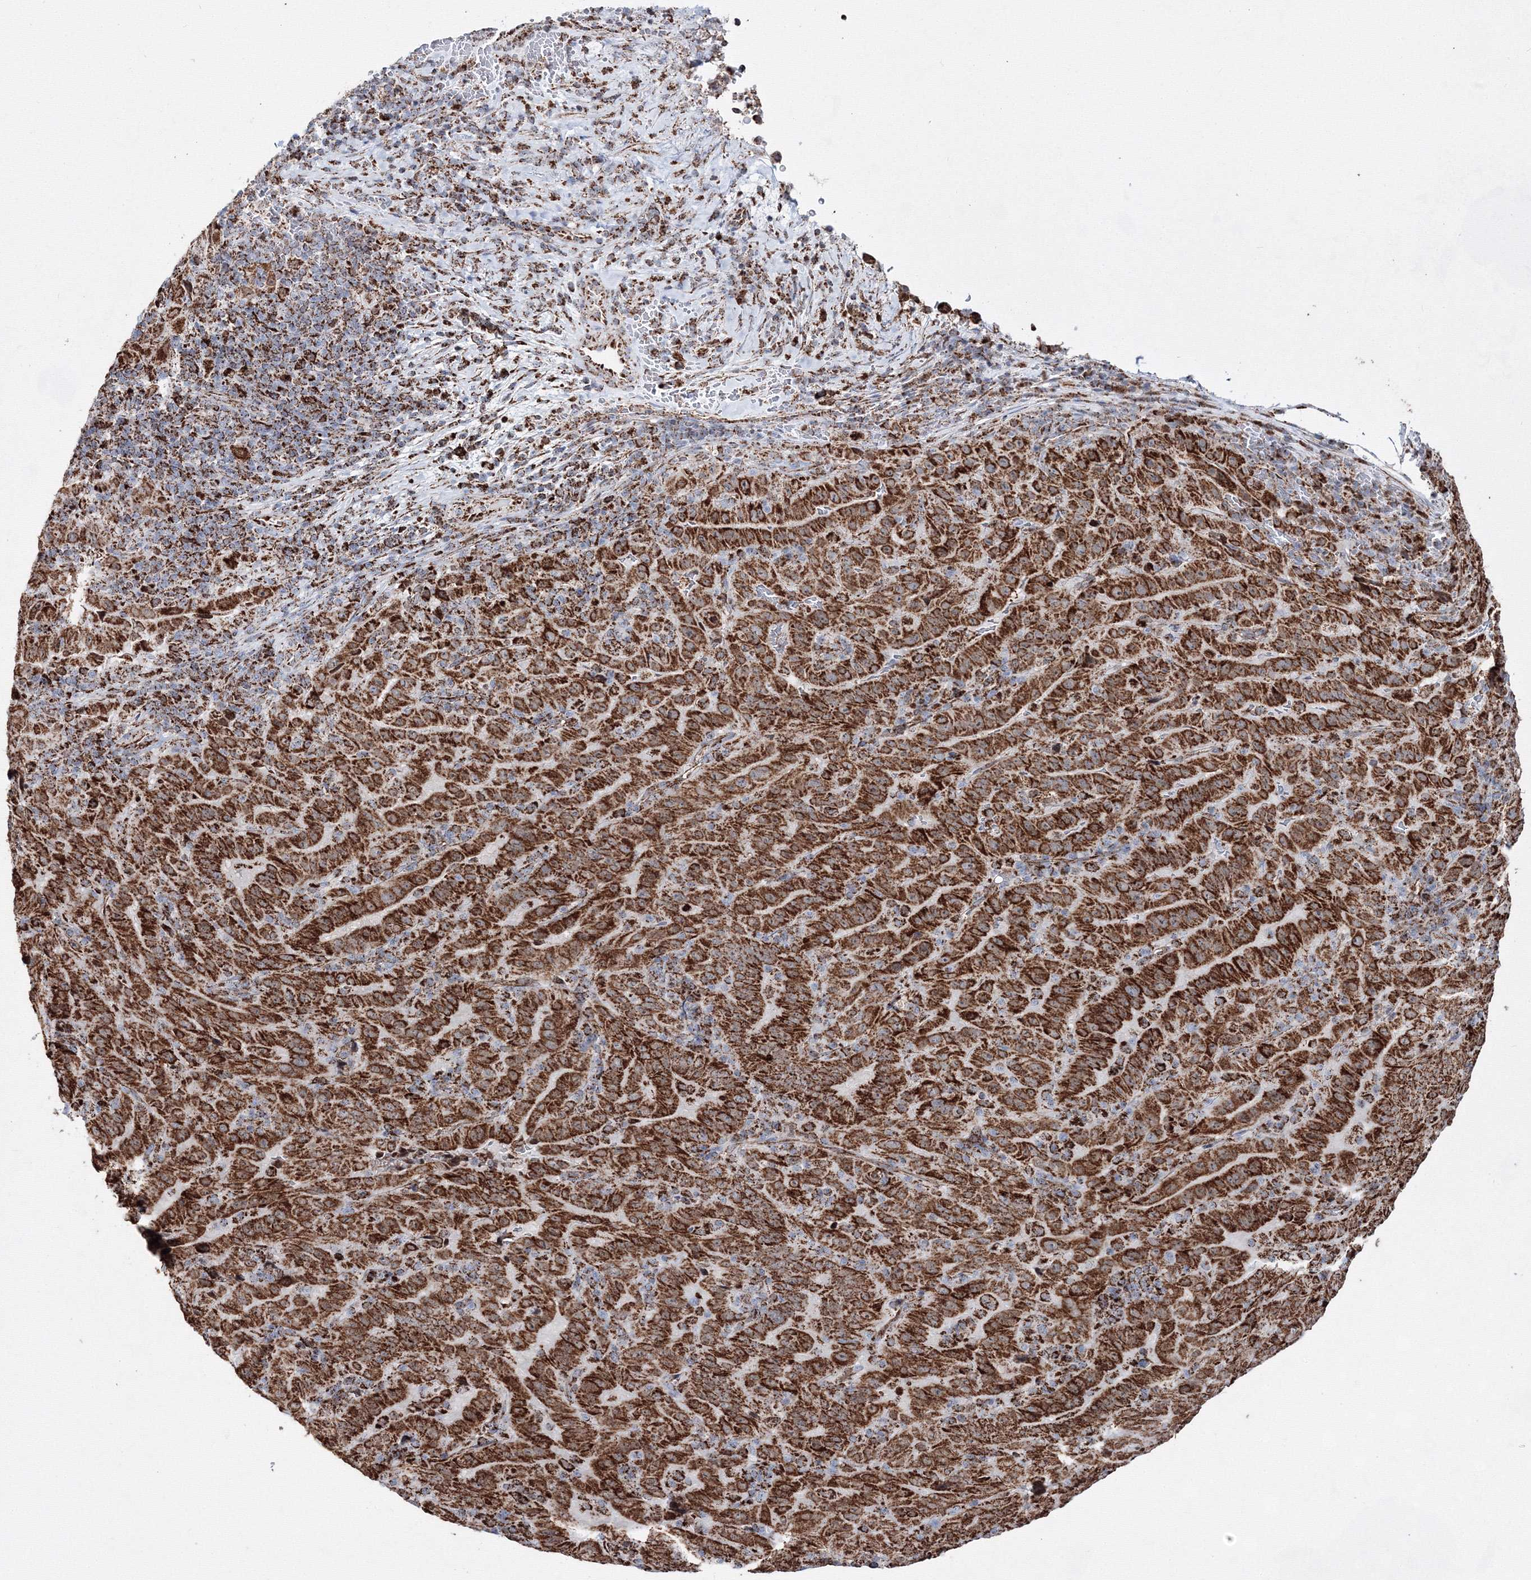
{"staining": {"intensity": "strong", "quantity": ">75%", "location": "cytoplasmic/membranous"}, "tissue": "pancreatic cancer", "cell_type": "Tumor cells", "image_type": "cancer", "snomed": [{"axis": "morphology", "description": "Adenocarcinoma, NOS"}, {"axis": "topography", "description": "Pancreas"}], "caption": "A brown stain labels strong cytoplasmic/membranous positivity of a protein in human pancreatic cancer tumor cells.", "gene": "HADHB", "patient": {"sex": "male", "age": 63}}